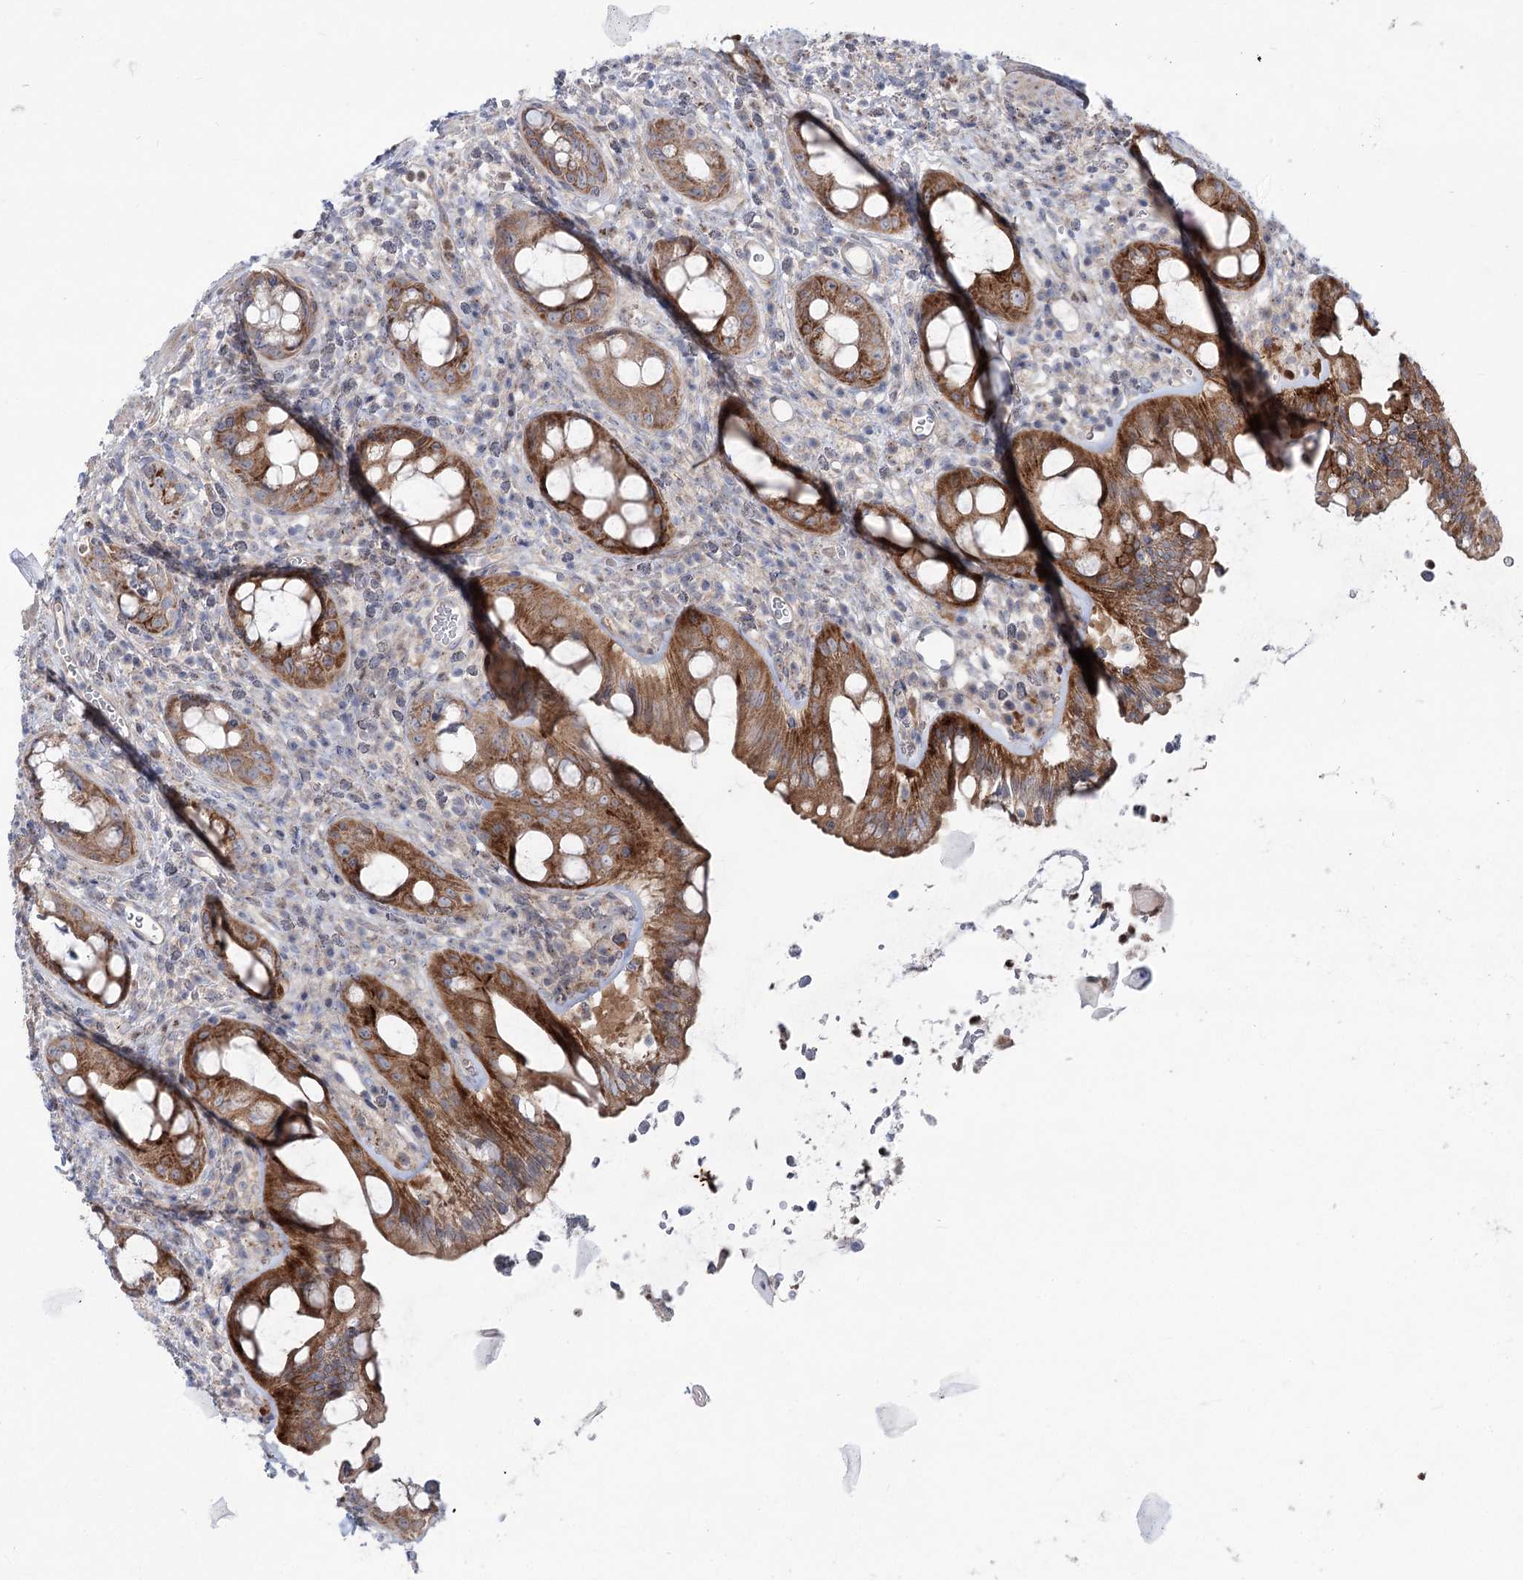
{"staining": {"intensity": "moderate", "quantity": ">75%", "location": "cytoplasmic/membranous"}, "tissue": "rectum", "cell_type": "Glandular cells", "image_type": "normal", "snomed": [{"axis": "morphology", "description": "Normal tissue, NOS"}, {"axis": "topography", "description": "Rectum"}], "caption": "Protein staining demonstrates moderate cytoplasmic/membranous staining in approximately >75% of glandular cells in normal rectum. The protein is shown in brown color, while the nuclei are stained blue.", "gene": "SCN11A", "patient": {"sex": "female", "age": 57}}